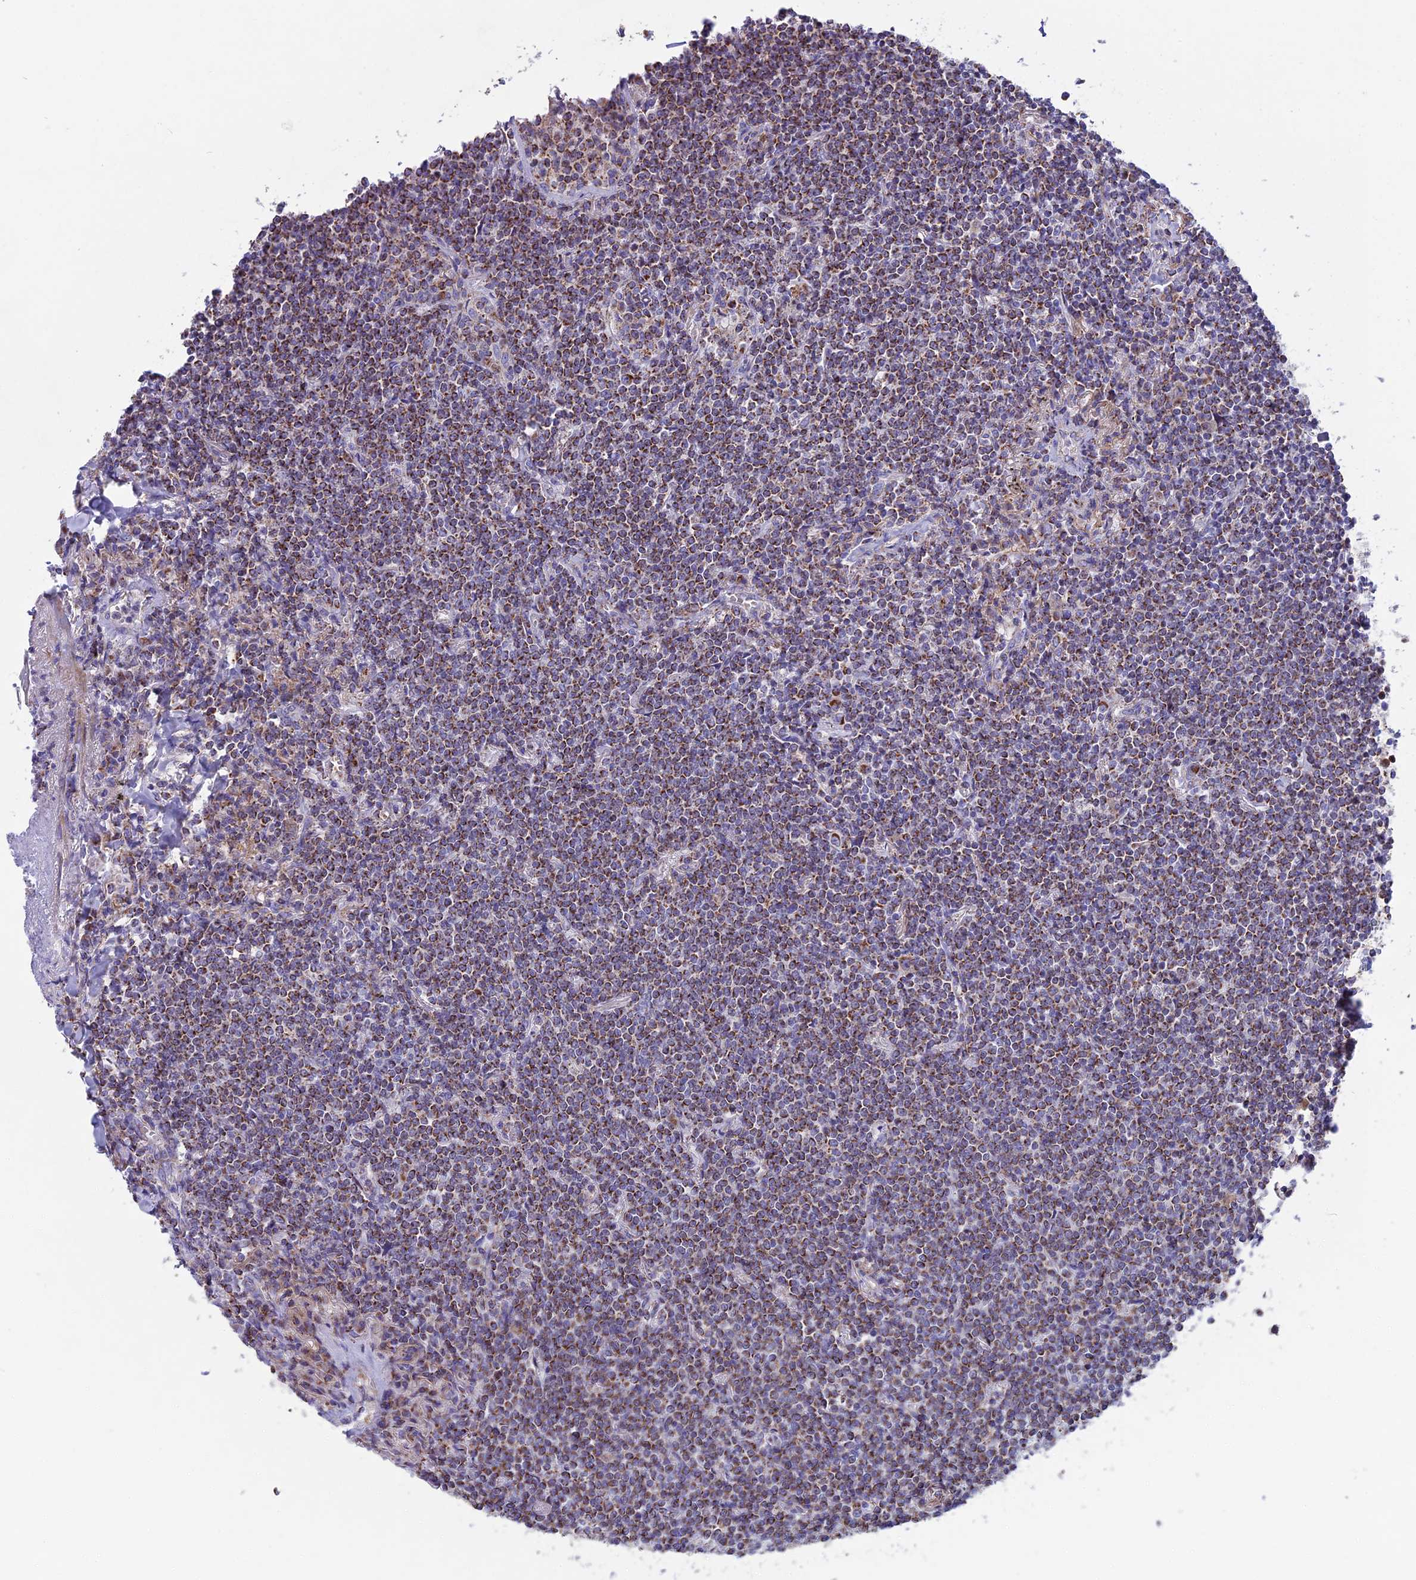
{"staining": {"intensity": "moderate", "quantity": ">75%", "location": "cytoplasmic/membranous"}, "tissue": "lymphoma", "cell_type": "Tumor cells", "image_type": "cancer", "snomed": [{"axis": "morphology", "description": "Malignant lymphoma, non-Hodgkin's type, Low grade"}, {"axis": "topography", "description": "Lung"}], "caption": "Lymphoma was stained to show a protein in brown. There is medium levels of moderate cytoplasmic/membranous staining in about >75% of tumor cells. (IHC, brightfield microscopy, high magnification).", "gene": "CS", "patient": {"sex": "female", "age": 71}}